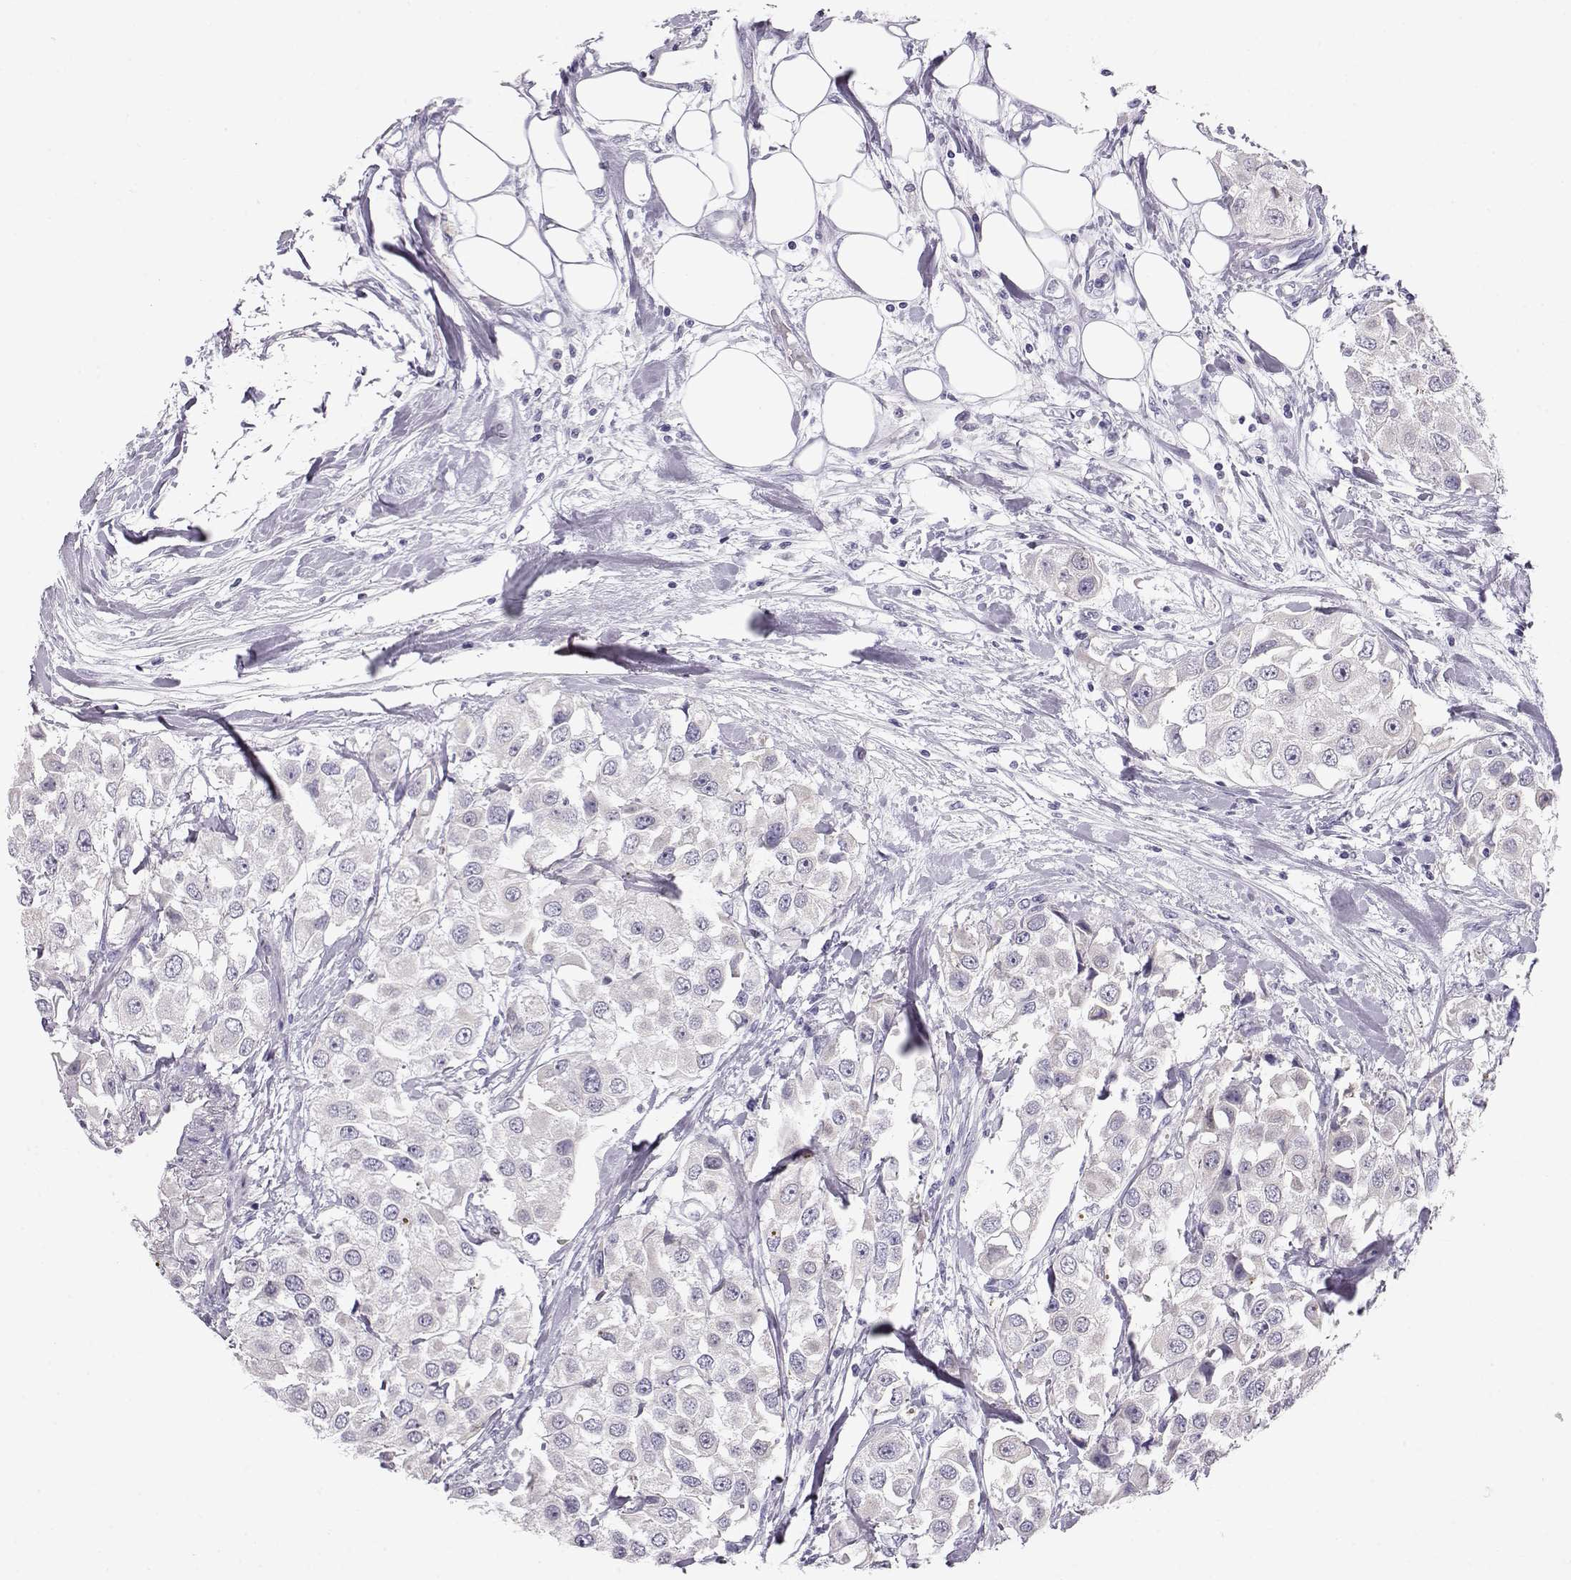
{"staining": {"intensity": "weak", "quantity": "<25%", "location": "cytoplasmic/membranous"}, "tissue": "urothelial cancer", "cell_type": "Tumor cells", "image_type": "cancer", "snomed": [{"axis": "morphology", "description": "Urothelial carcinoma, High grade"}, {"axis": "topography", "description": "Urinary bladder"}], "caption": "Tumor cells show no significant positivity in high-grade urothelial carcinoma.", "gene": "GPR26", "patient": {"sex": "female", "age": 64}}